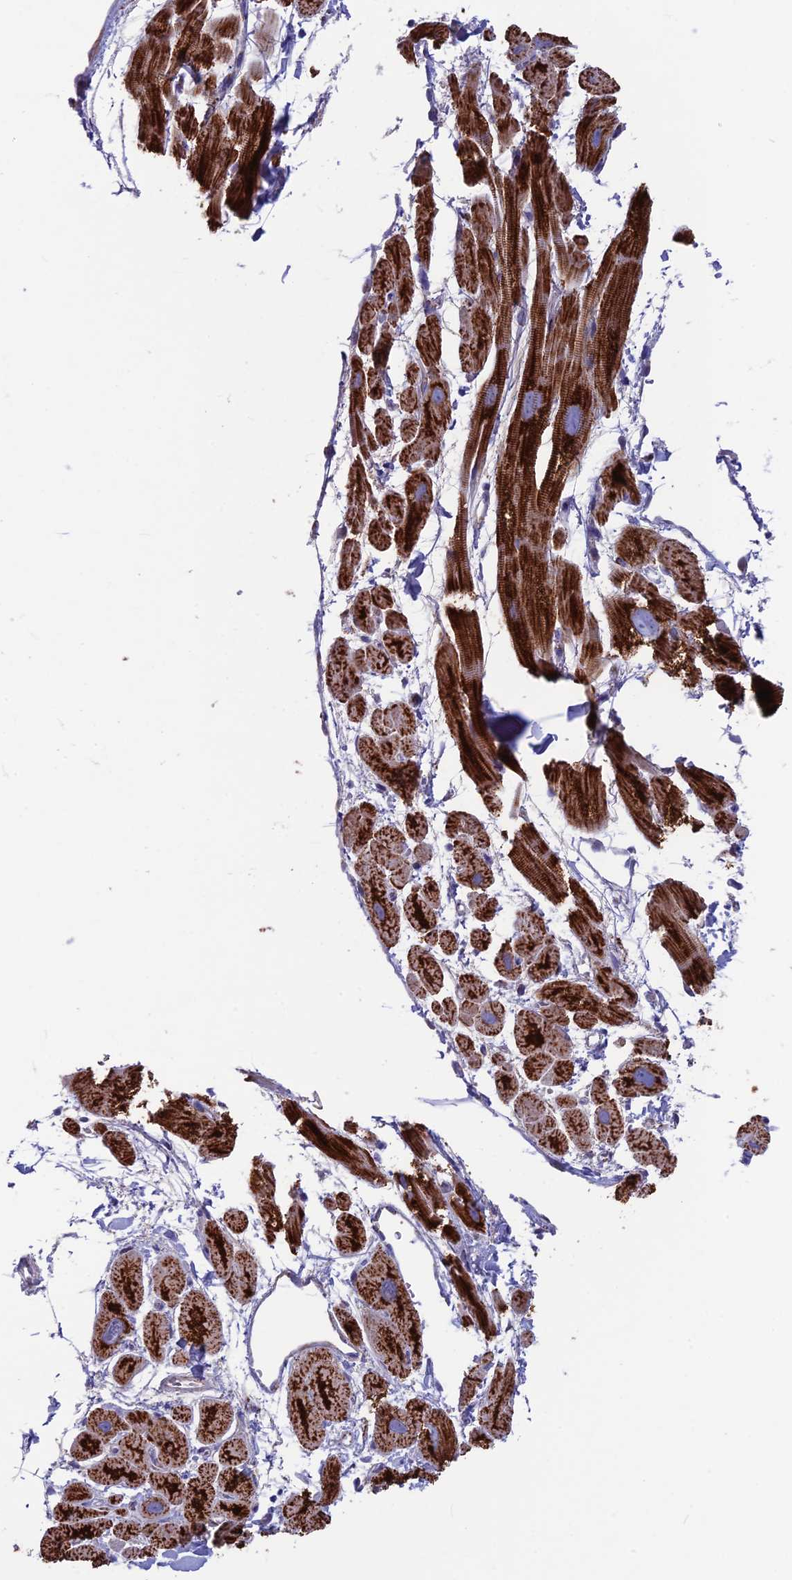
{"staining": {"intensity": "strong", "quantity": ">75%", "location": "cytoplasmic/membranous"}, "tissue": "heart muscle", "cell_type": "Cardiomyocytes", "image_type": "normal", "snomed": [{"axis": "morphology", "description": "Normal tissue, NOS"}, {"axis": "topography", "description": "Heart"}], "caption": "Protein staining of unremarkable heart muscle reveals strong cytoplasmic/membranous positivity in about >75% of cardiomyocytes.", "gene": "CS", "patient": {"sex": "male", "age": 49}}